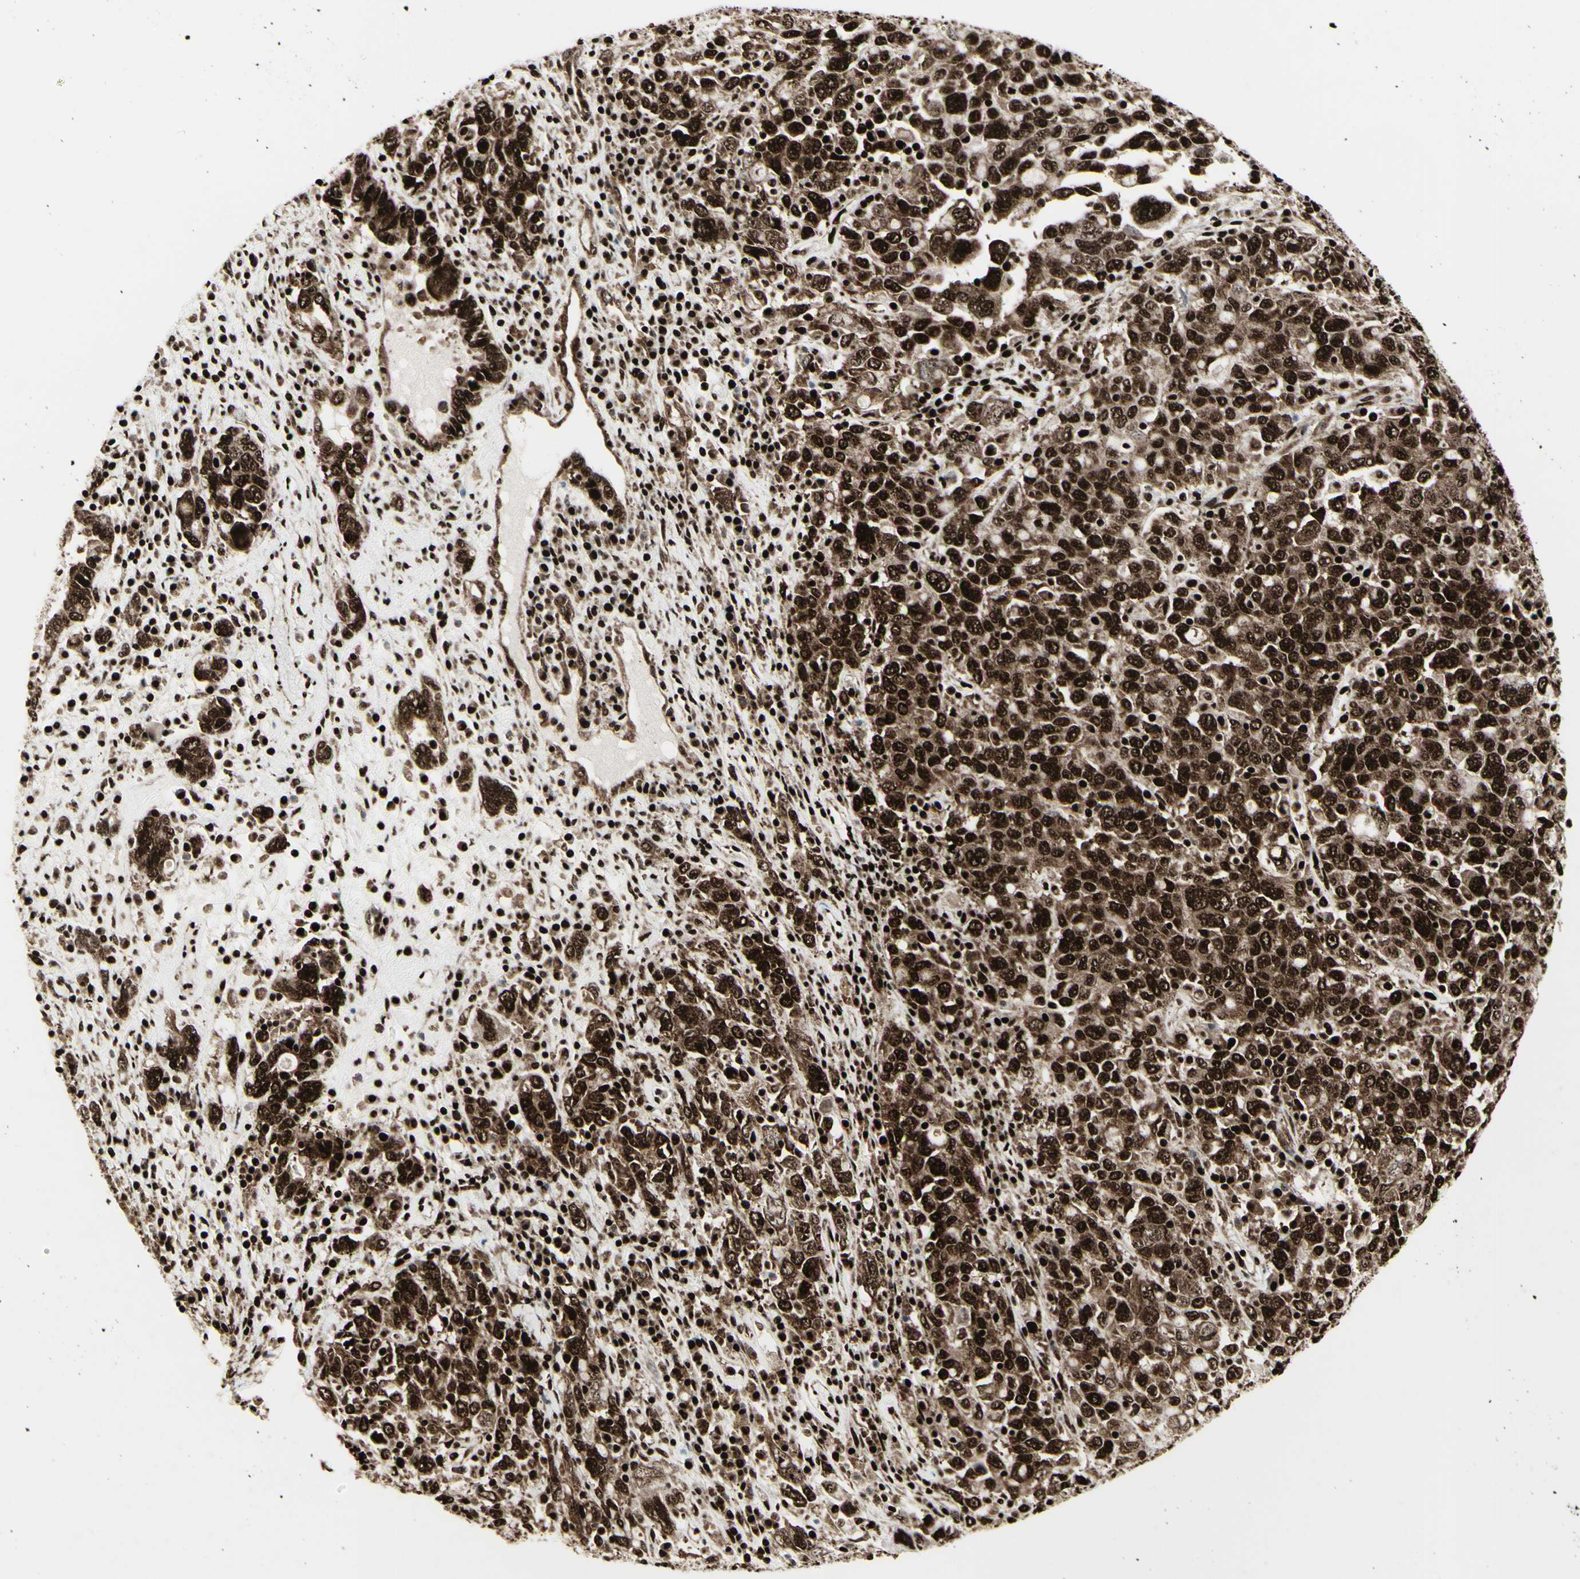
{"staining": {"intensity": "strong", "quantity": ">75%", "location": "cytoplasmic/membranous,nuclear"}, "tissue": "ovarian cancer", "cell_type": "Tumor cells", "image_type": "cancer", "snomed": [{"axis": "morphology", "description": "Carcinoma, endometroid"}, {"axis": "topography", "description": "Ovary"}], "caption": "This is an image of immunohistochemistry (IHC) staining of ovarian endometroid carcinoma, which shows strong positivity in the cytoplasmic/membranous and nuclear of tumor cells.", "gene": "U2AF2", "patient": {"sex": "female", "age": 62}}